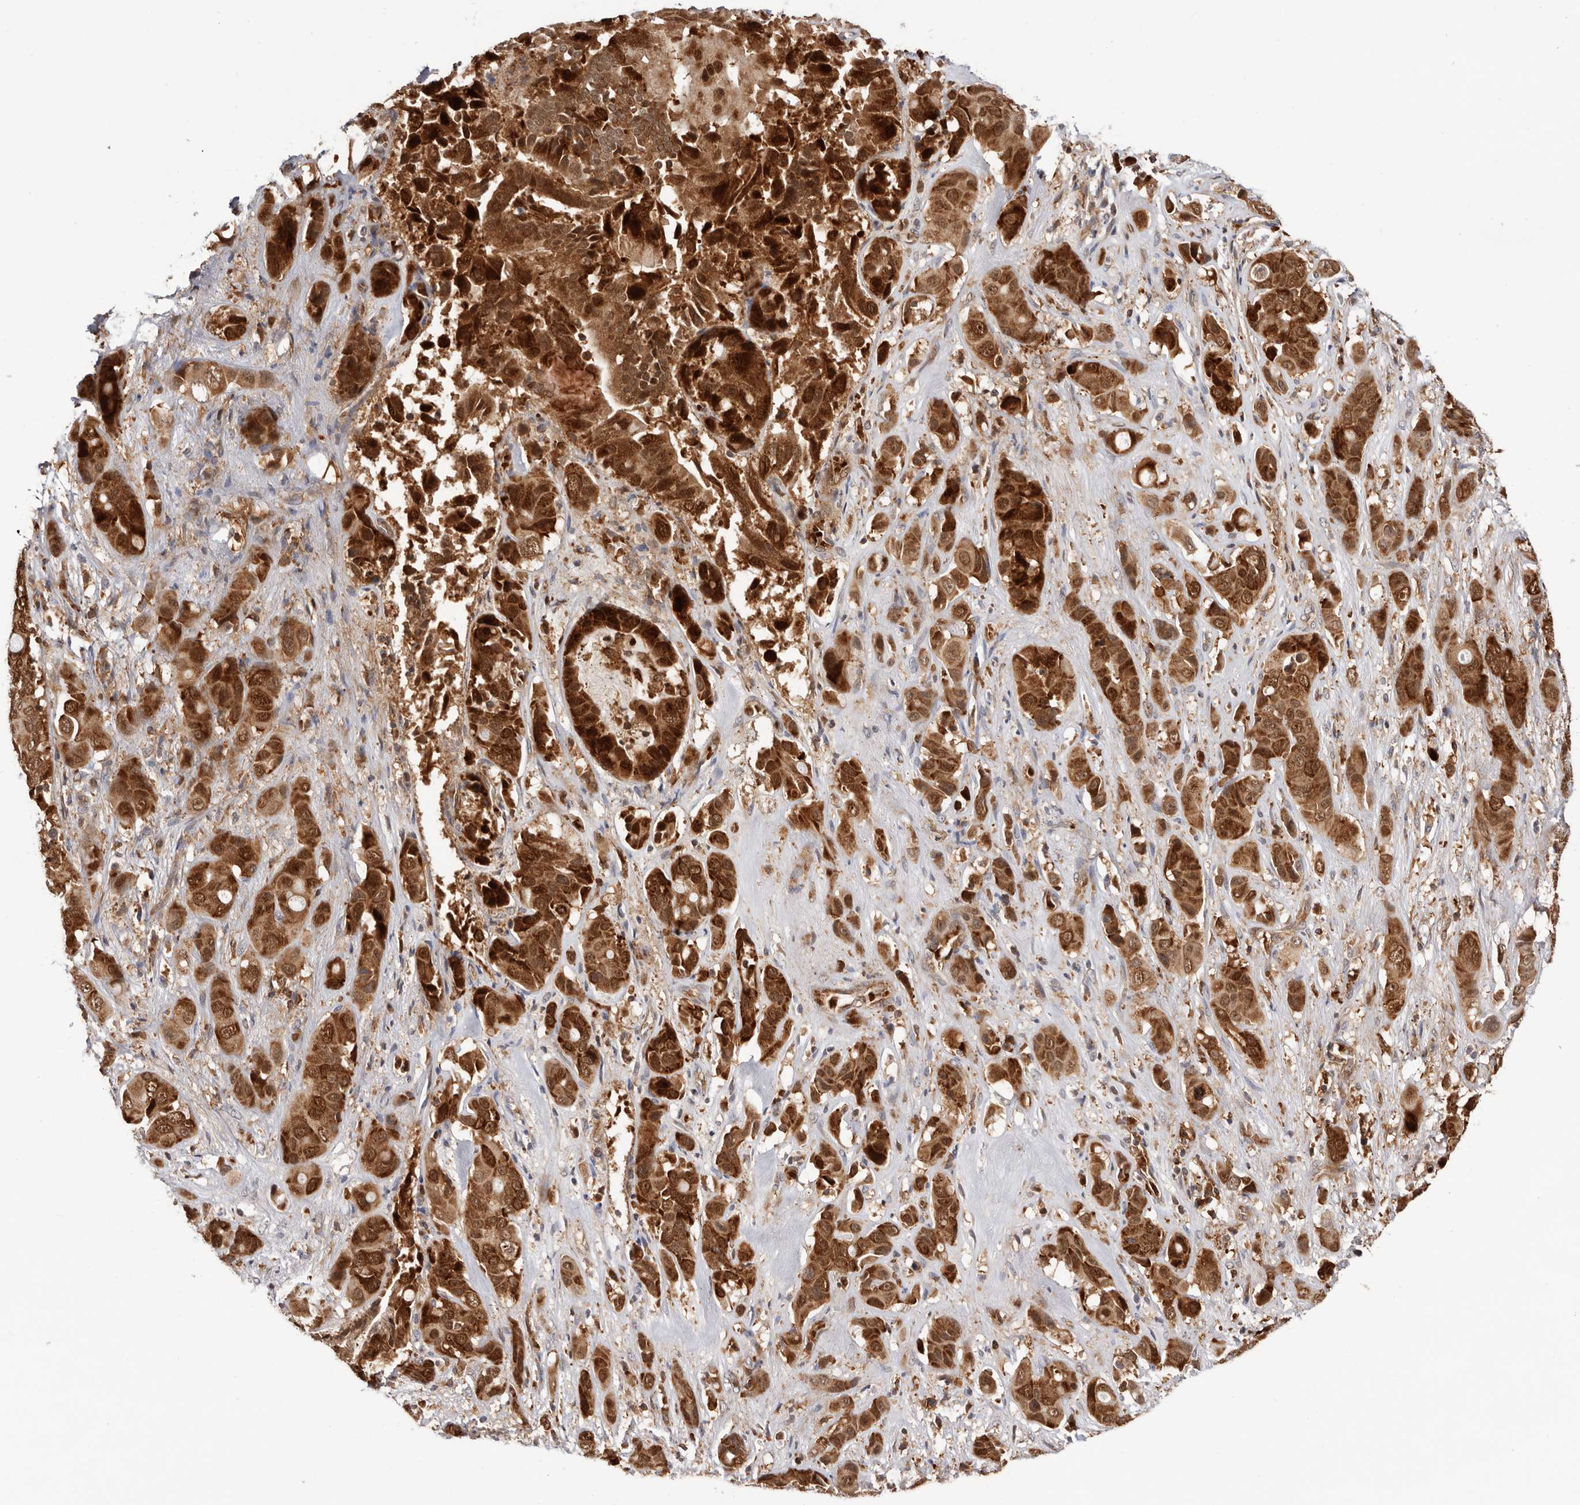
{"staining": {"intensity": "strong", "quantity": ">75%", "location": "cytoplasmic/membranous,nuclear"}, "tissue": "liver cancer", "cell_type": "Tumor cells", "image_type": "cancer", "snomed": [{"axis": "morphology", "description": "Cholangiocarcinoma"}, {"axis": "topography", "description": "Liver"}], "caption": "Protein analysis of cholangiocarcinoma (liver) tissue reveals strong cytoplasmic/membranous and nuclear positivity in about >75% of tumor cells. Using DAB (3,3'-diaminobenzidine) (brown) and hematoxylin (blue) stains, captured at high magnification using brightfield microscopy.", "gene": "RNF213", "patient": {"sex": "female", "age": 52}}